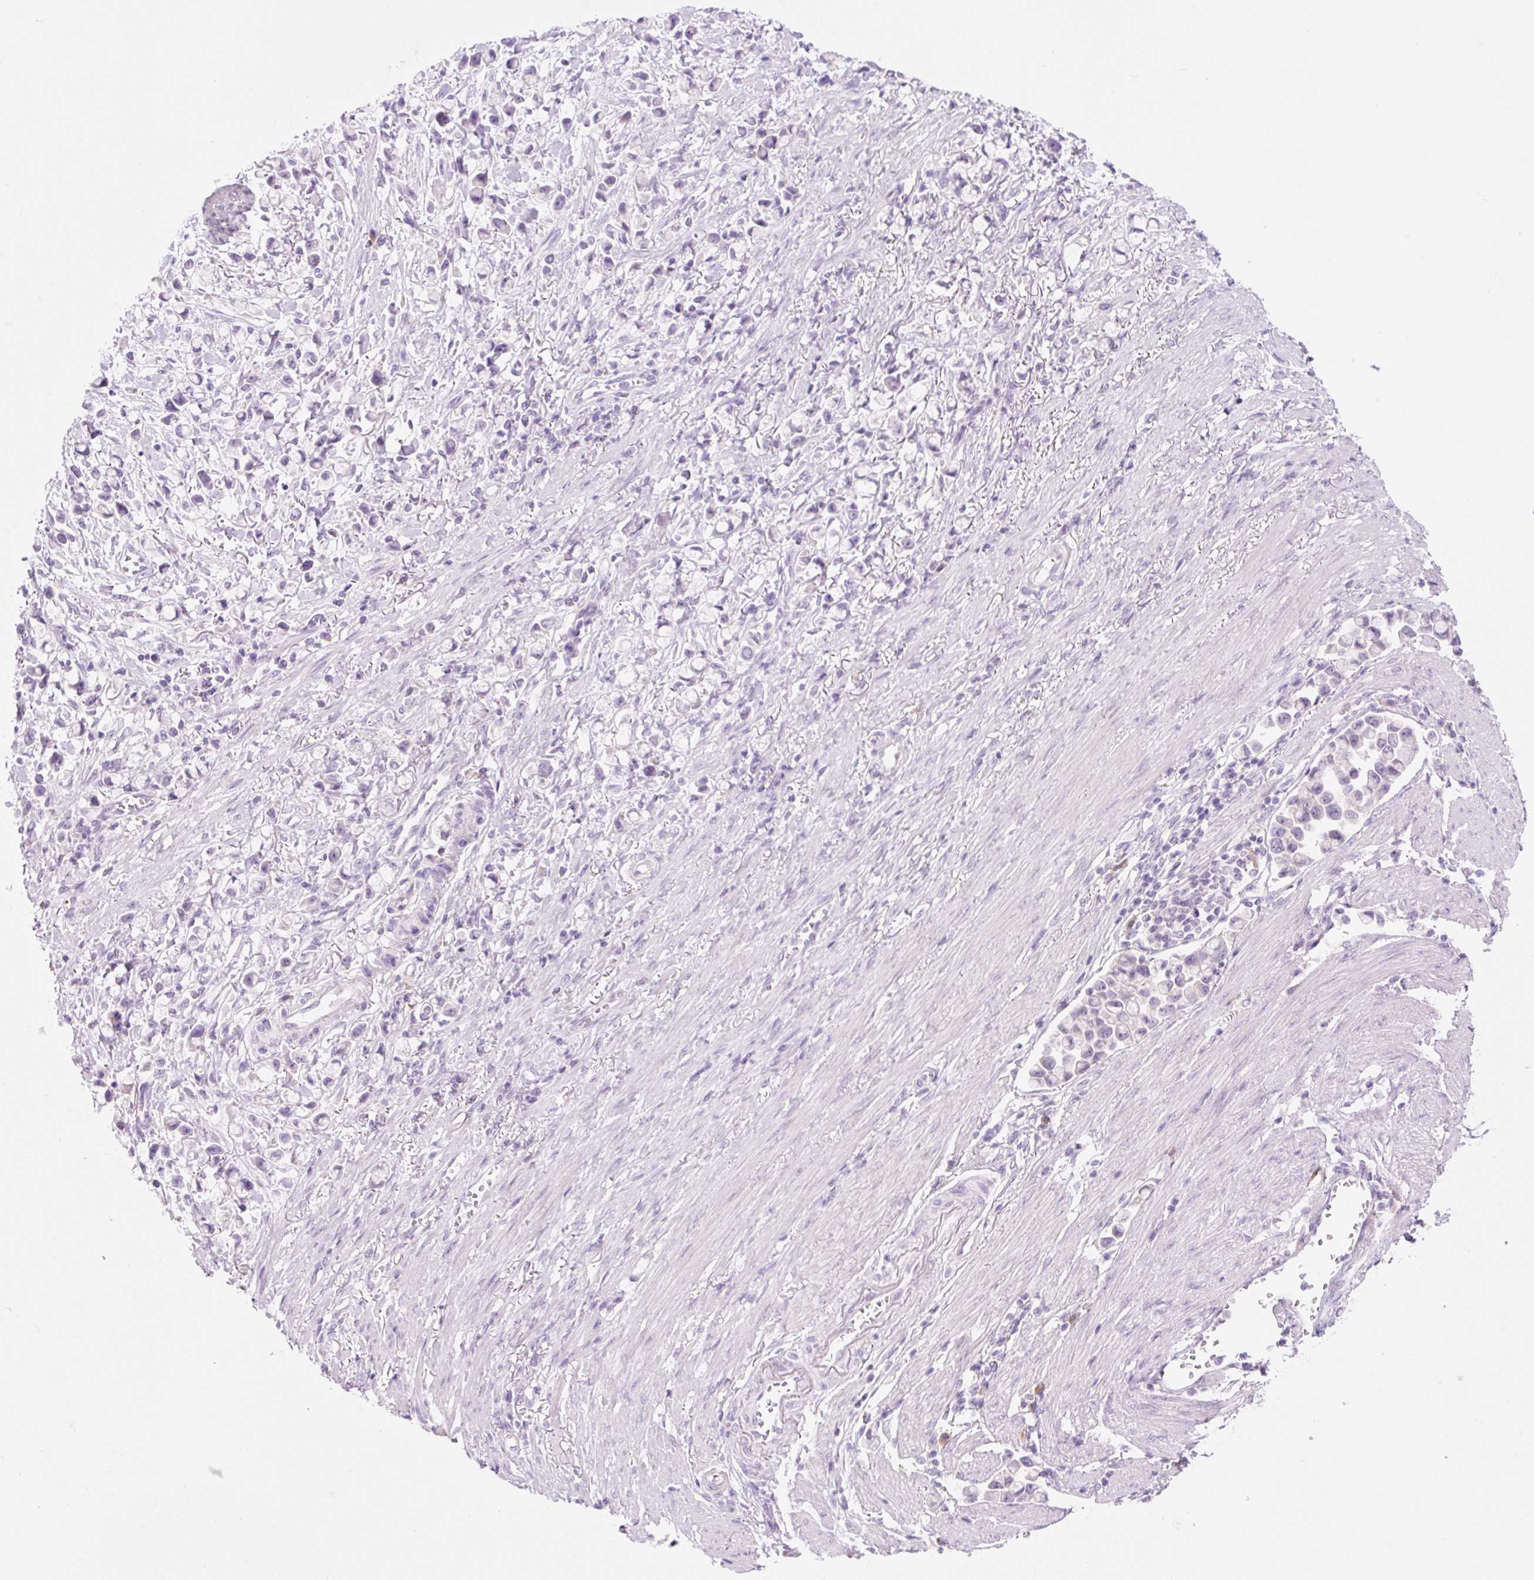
{"staining": {"intensity": "negative", "quantity": "none", "location": "none"}, "tissue": "stomach cancer", "cell_type": "Tumor cells", "image_type": "cancer", "snomed": [{"axis": "morphology", "description": "Adenocarcinoma, NOS"}, {"axis": "topography", "description": "Stomach"}], "caption": "DAB (3,3'-diaminobenzidine) immunohistochemical staining of stomach cancer exhibits no significant staining in tumor cells.", "gene": "CELF6", "patient": {"sex": "female", "age": 81}}